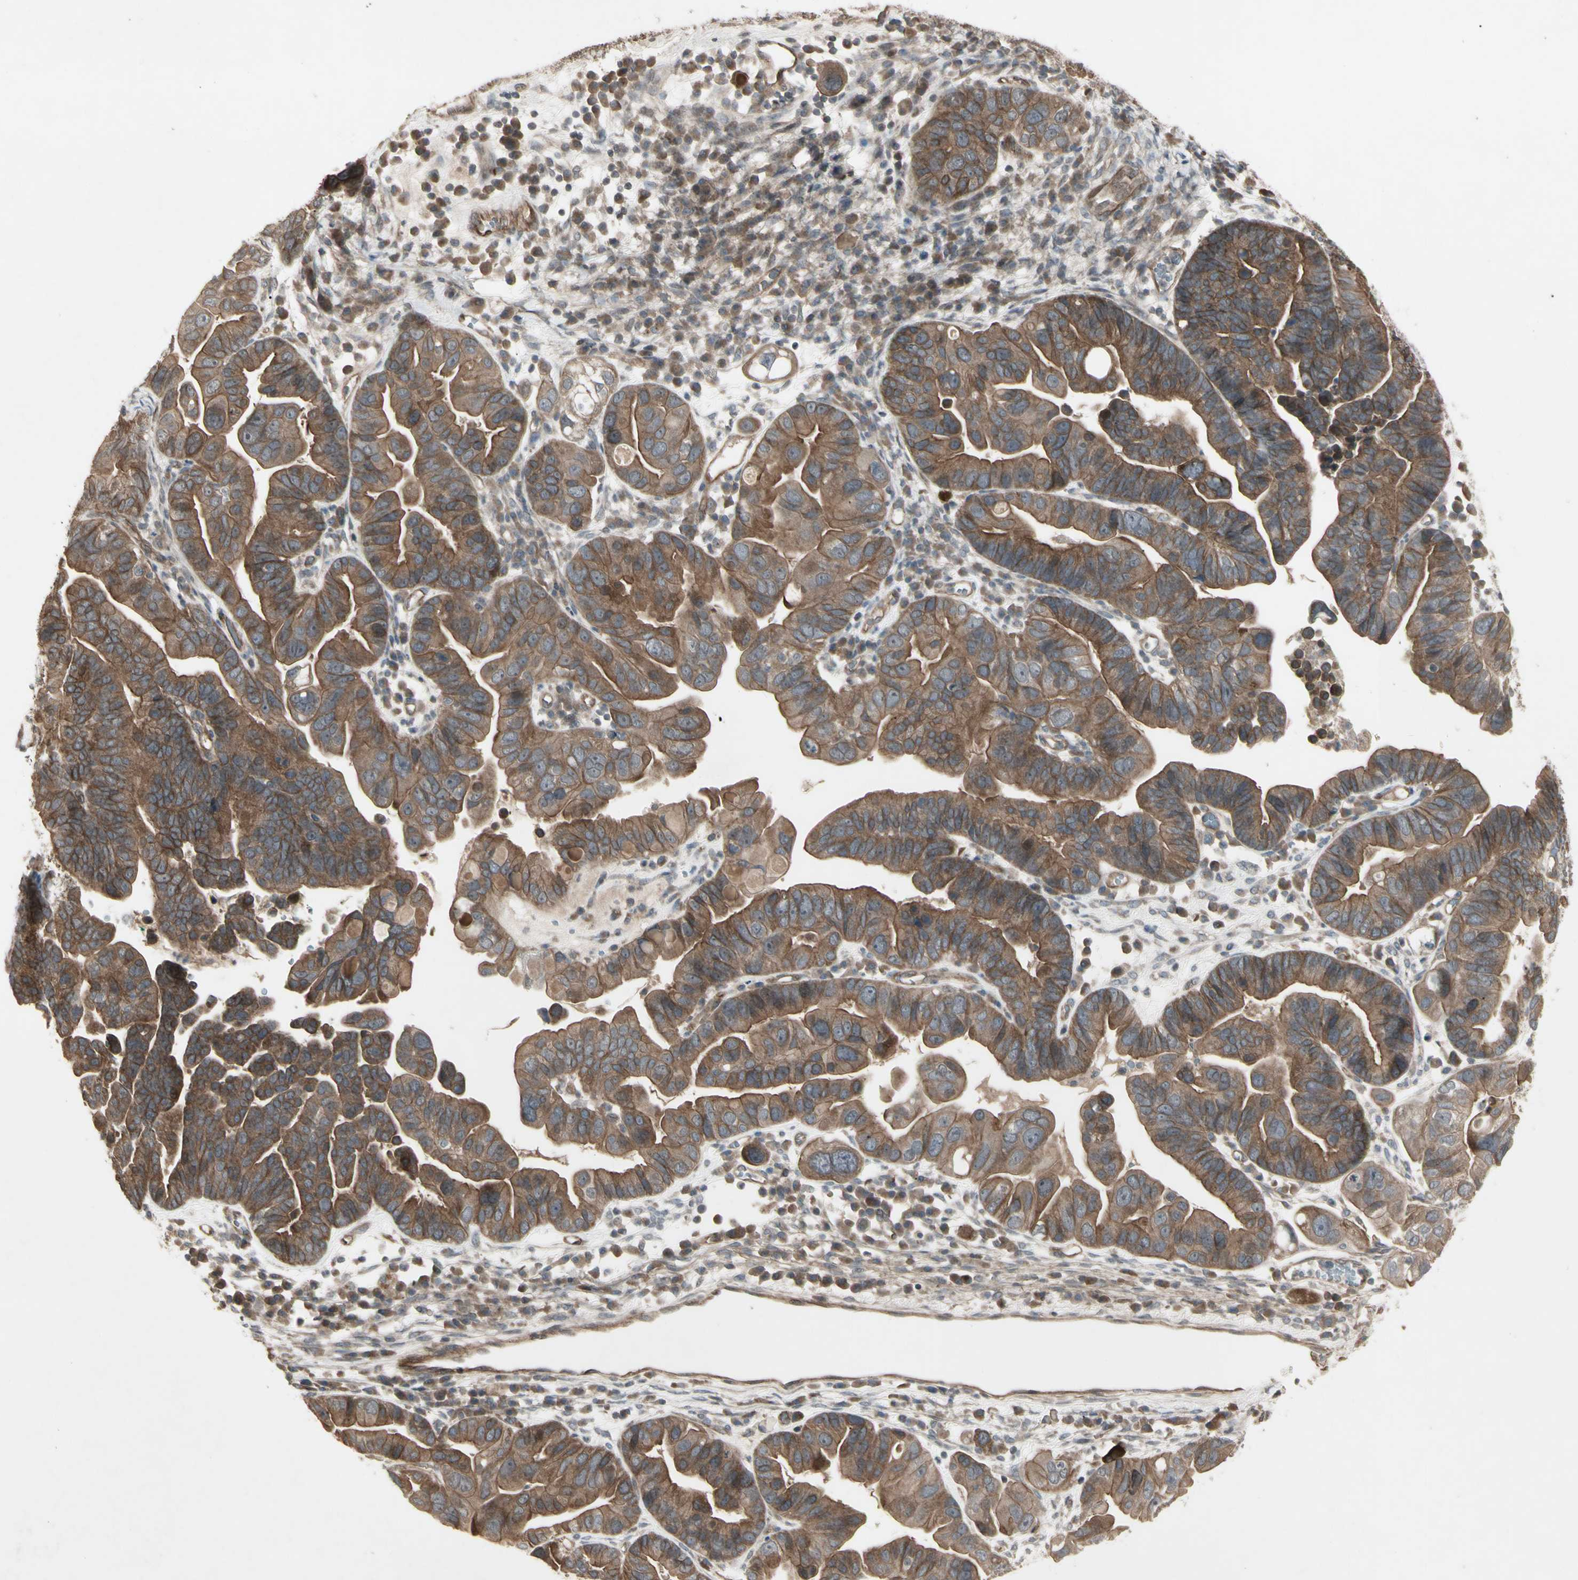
{"staining": {"intensity": "weak", "quantity": ">75%", "location": "cytoplasmic/membranous"}, "tissue": "ovarian cancer", "cell_type": "Tumor cells", "image_type": "cancer", "snomed": [{"axis": "morphology", "description": "Cystadenocarcinoma, serous, NOS"}, {"axis": "topography", "description": "Ovary"}], "caption": "Serous cystadenocarcinoma (ovarian) stained with a protein marker displays weak staining in tumor cells.", "gene": "JAG1", "patient": {"sex": "female", "age": 56}}